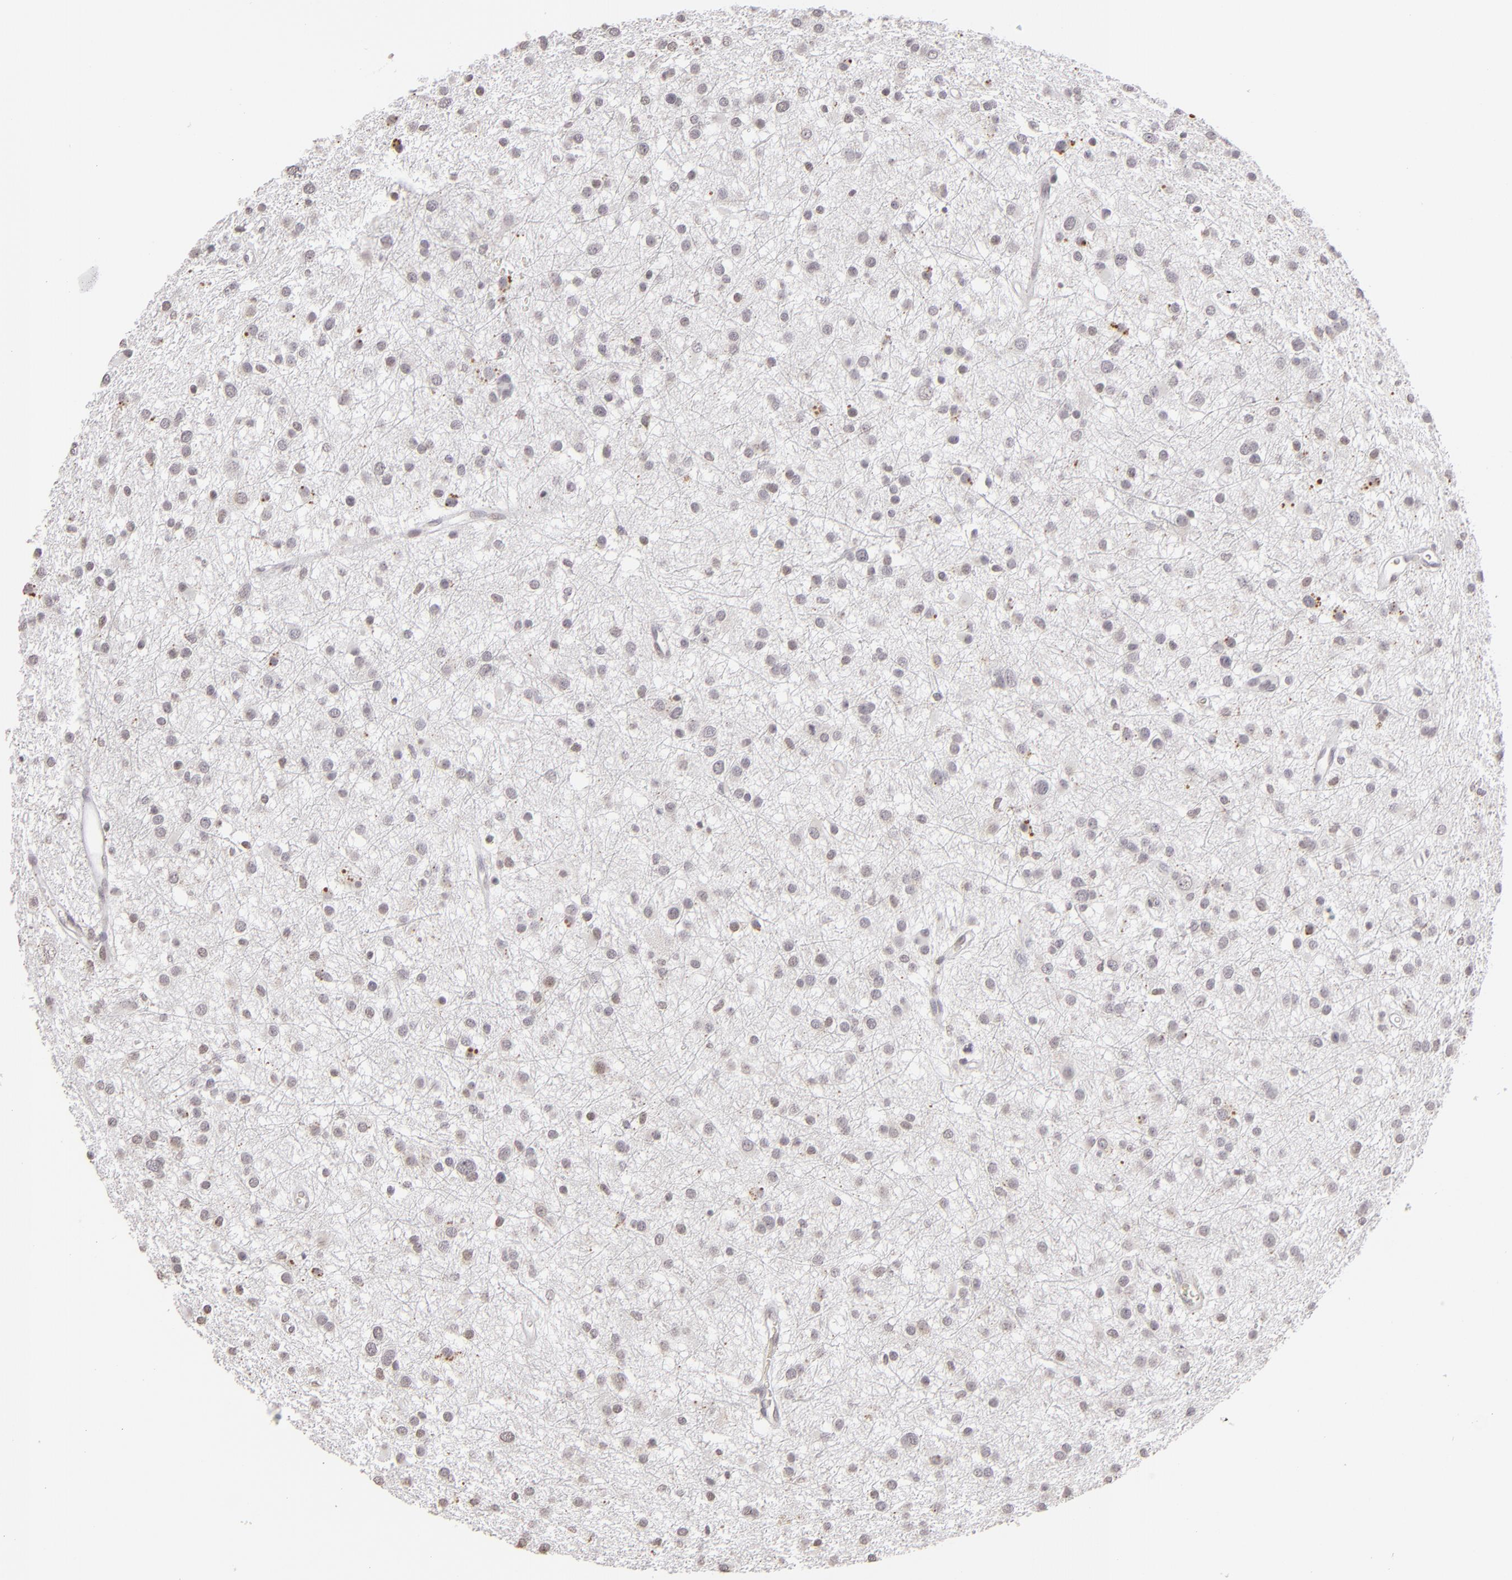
{"staining": {"intensity": "negative", "quantity": "none", "location": "none"}, "tissue": "glioma", "cell_type": "Tumor cells", "image_type": "cancer", "snomed": [{"axis": "morphology", "description": "Glioma, malignant, Low grade"}, {"axis": "topography", "description": "Brain"}], "caption": "Immunohistochemistry micrograph of neoplastic tissue: glioma stained with DAB shows no significant protein staining in tumor cells.", "gene": "CLDN2", "patient": {"sex": "female", "age": 36}}